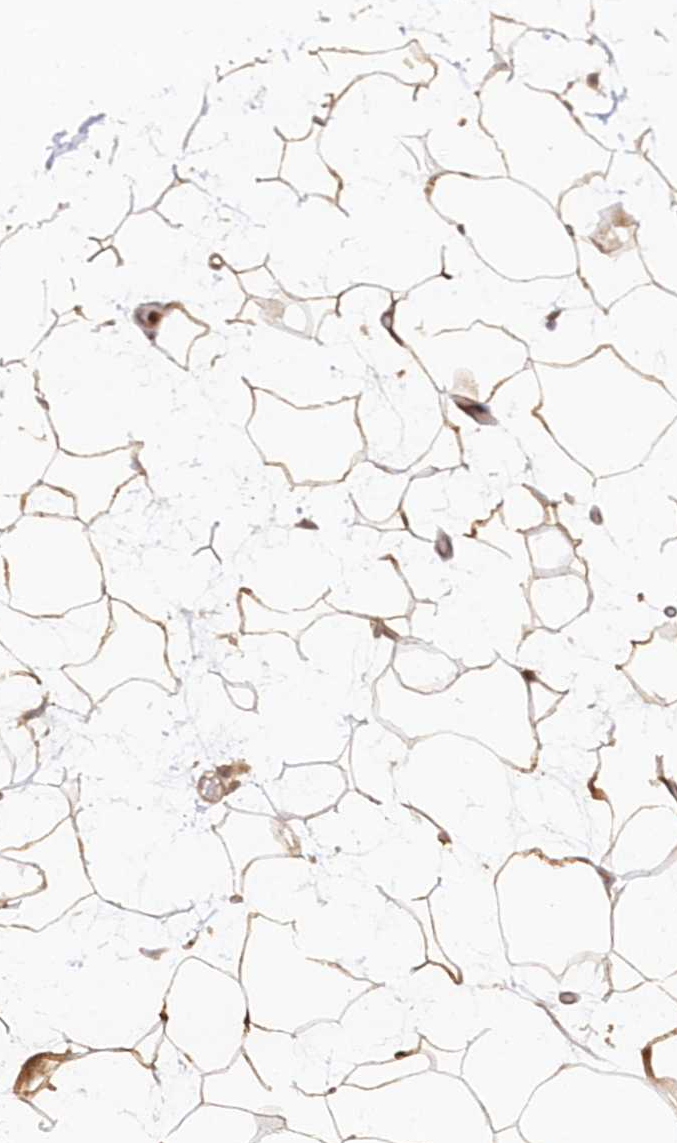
{"staining": {"intensity": "moderate", "quantity": ">75%", "location": "cytoplasmic/membranous"}, "tissue": "adipose tissue", "cell_type": "Adipocytes", "image_type": "normal", "snomed": [{"axis": "morphology", "description": "Normal tissue, NOS"}, {"axis": "topography", "description": "Soft tissue"}], "caption": "Immunohistochemistry (IHC) photomicrograph of unremarkable adipose tissue stained for a protein (brown), which exhibits medium levels of moderate cytoplasmic/membranous positivity in approximately >75% of adipocytes.", "gene": "GBE1", "patient": {"sex": "male", "age": 72}}